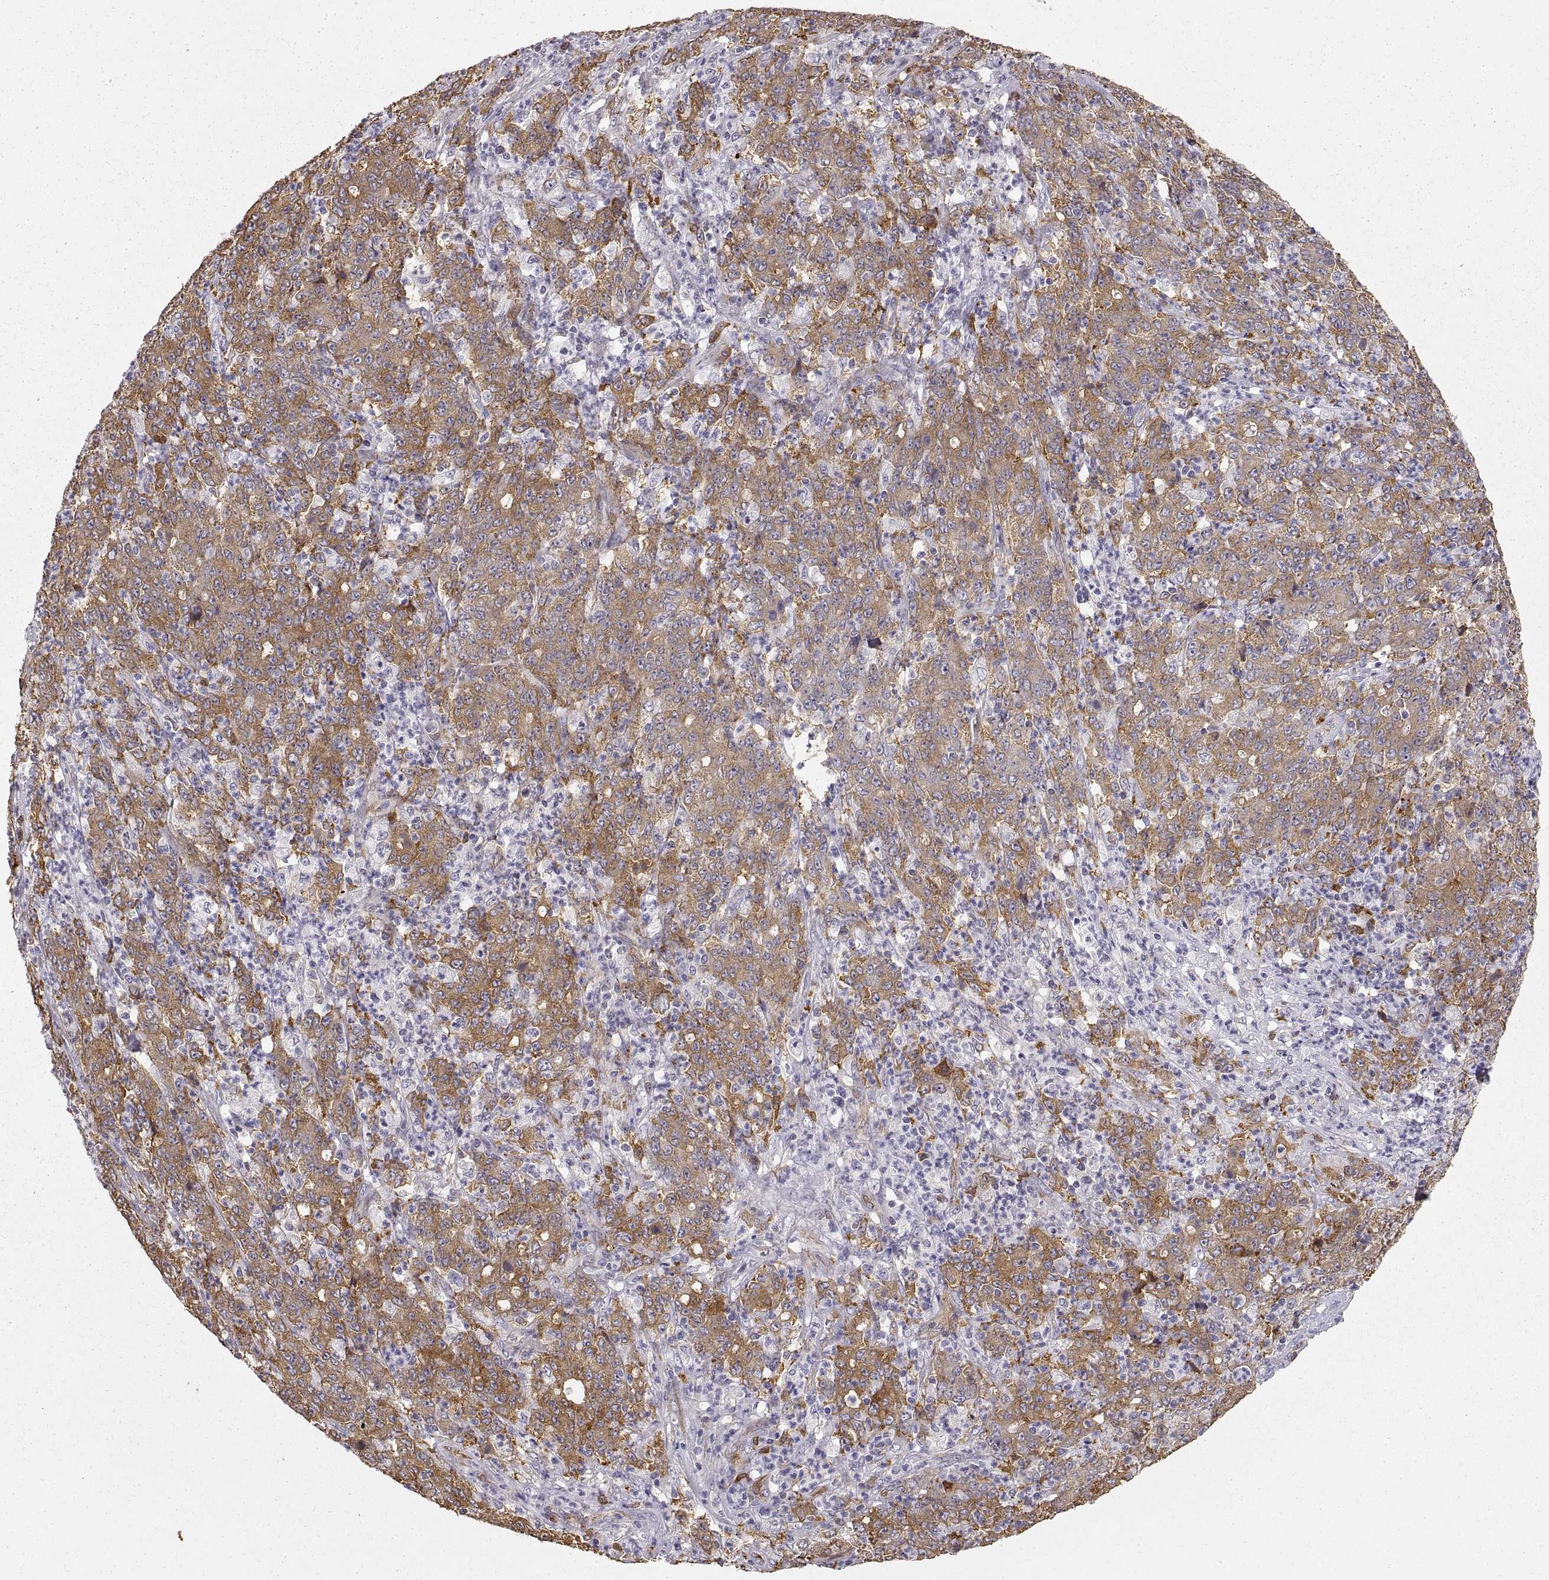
{"staining": {"intensity": "moderate", "quantity": ">75%", "location": "cytoplasmic/membranous"}, "tissue": "stomach cancer", "cell_type": "Tumor cells", "image_type": "cancer", "snomed": [{"axis": "morphology", "description": "Adenocarcinoma, NOS"}, {"axis": "topography", "description": "Stomach, lower"}], "caption": "DAB immunohistochemical staining of human stomach adenocarcinoma shows moderate cytoplasmic/membranous protein expression in approximately >75% of tumor cells.", "gene": "HSP90AB1", "patient": {"sex": "female", "age": 71}}